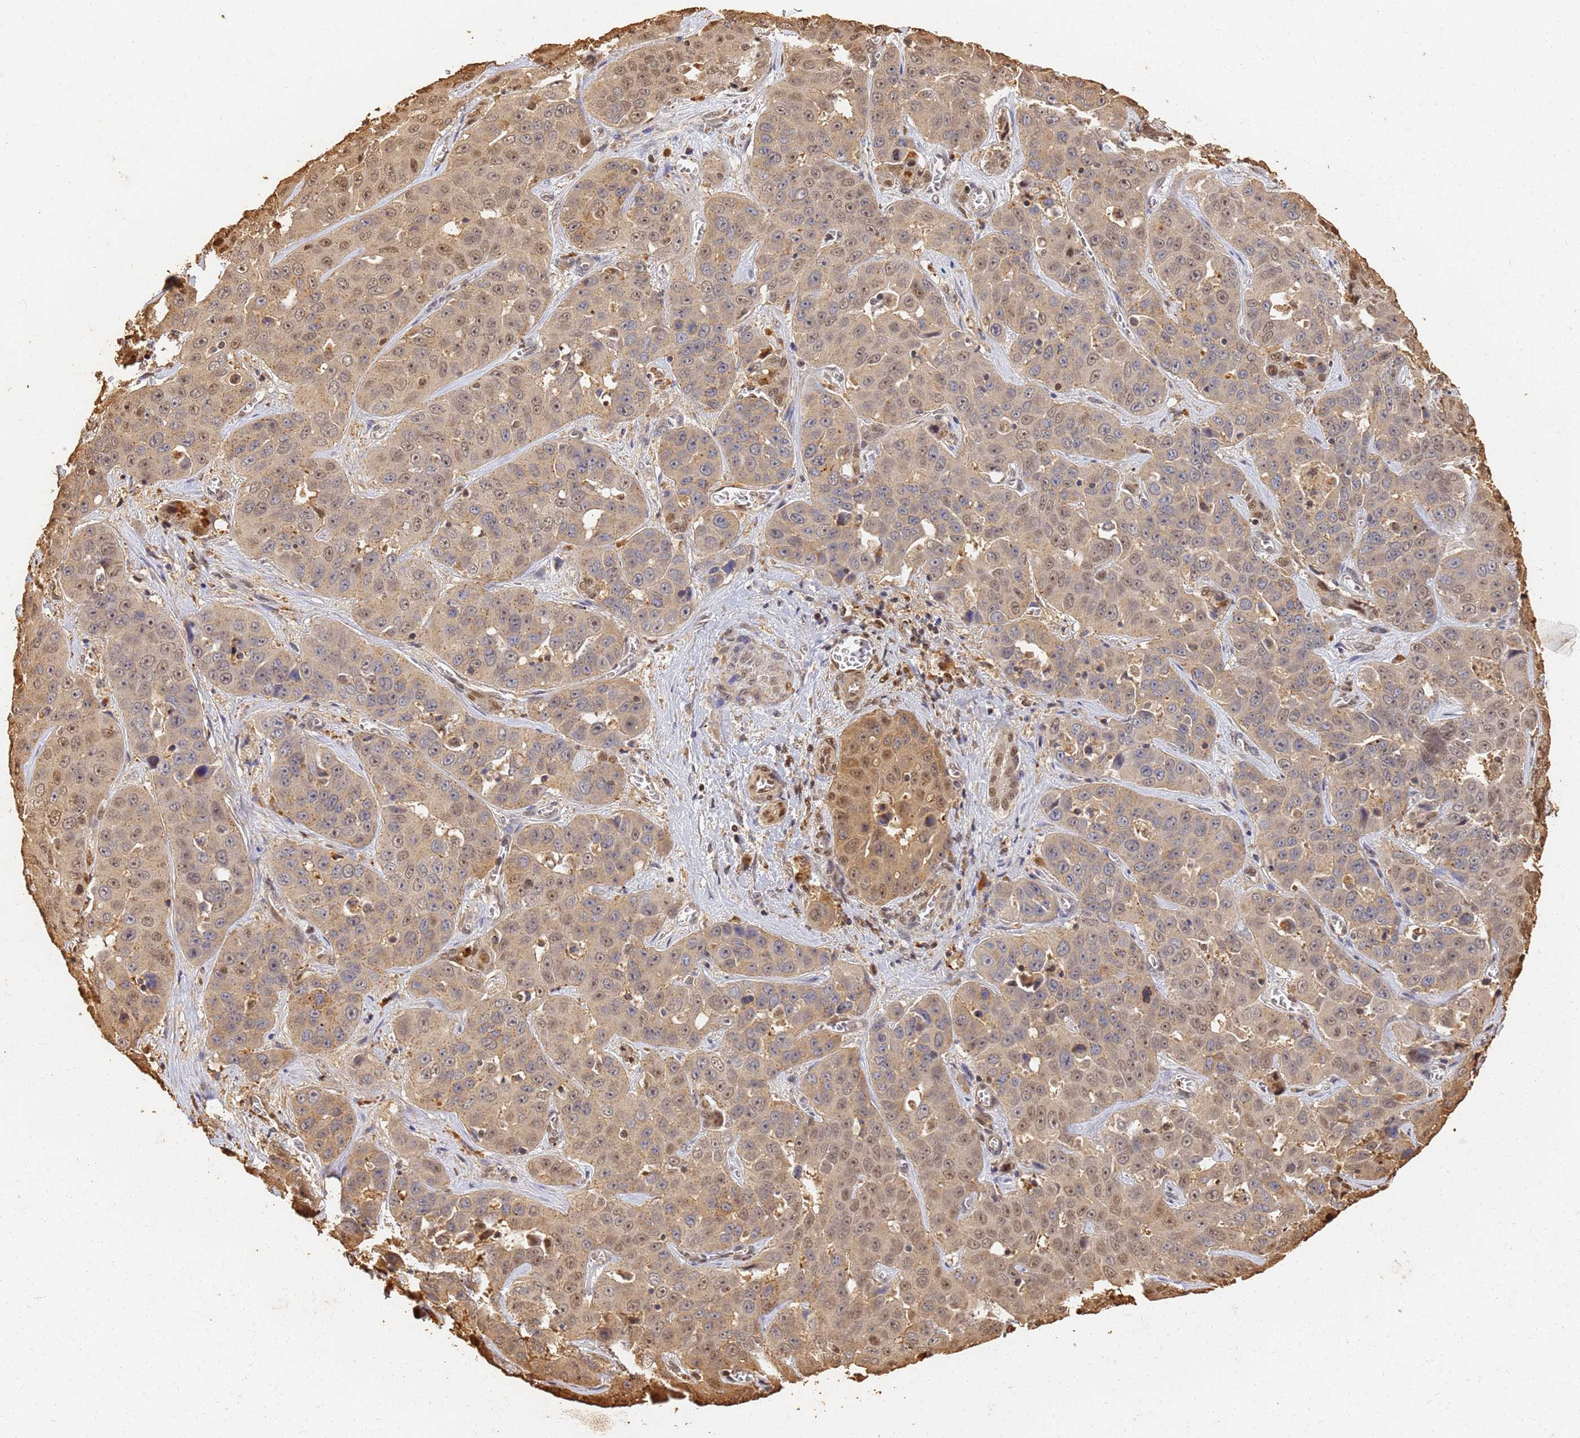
{"staining": {"intensity": "weak", "quantity": ">75%", "location": "cytoplasmic/membranous,nuclear"}, "tissue": "liver cancer", "cell_type": "Tumor cells", "image_type": "cancer", "snomed": [{"axis": "morphology", "description": "Cholangiocarcinoma"}, {"axis": "topography", "description": "Liver"}], "caption": "The immunohistochemical stain highlights weak cytoplasmic/membranous and nuclear positivity in tumor cells of liver cancer (cholangiocarcinoma) tissue.", "gene": "JAK2", "patient": {"sex": "female", "age": 52}}